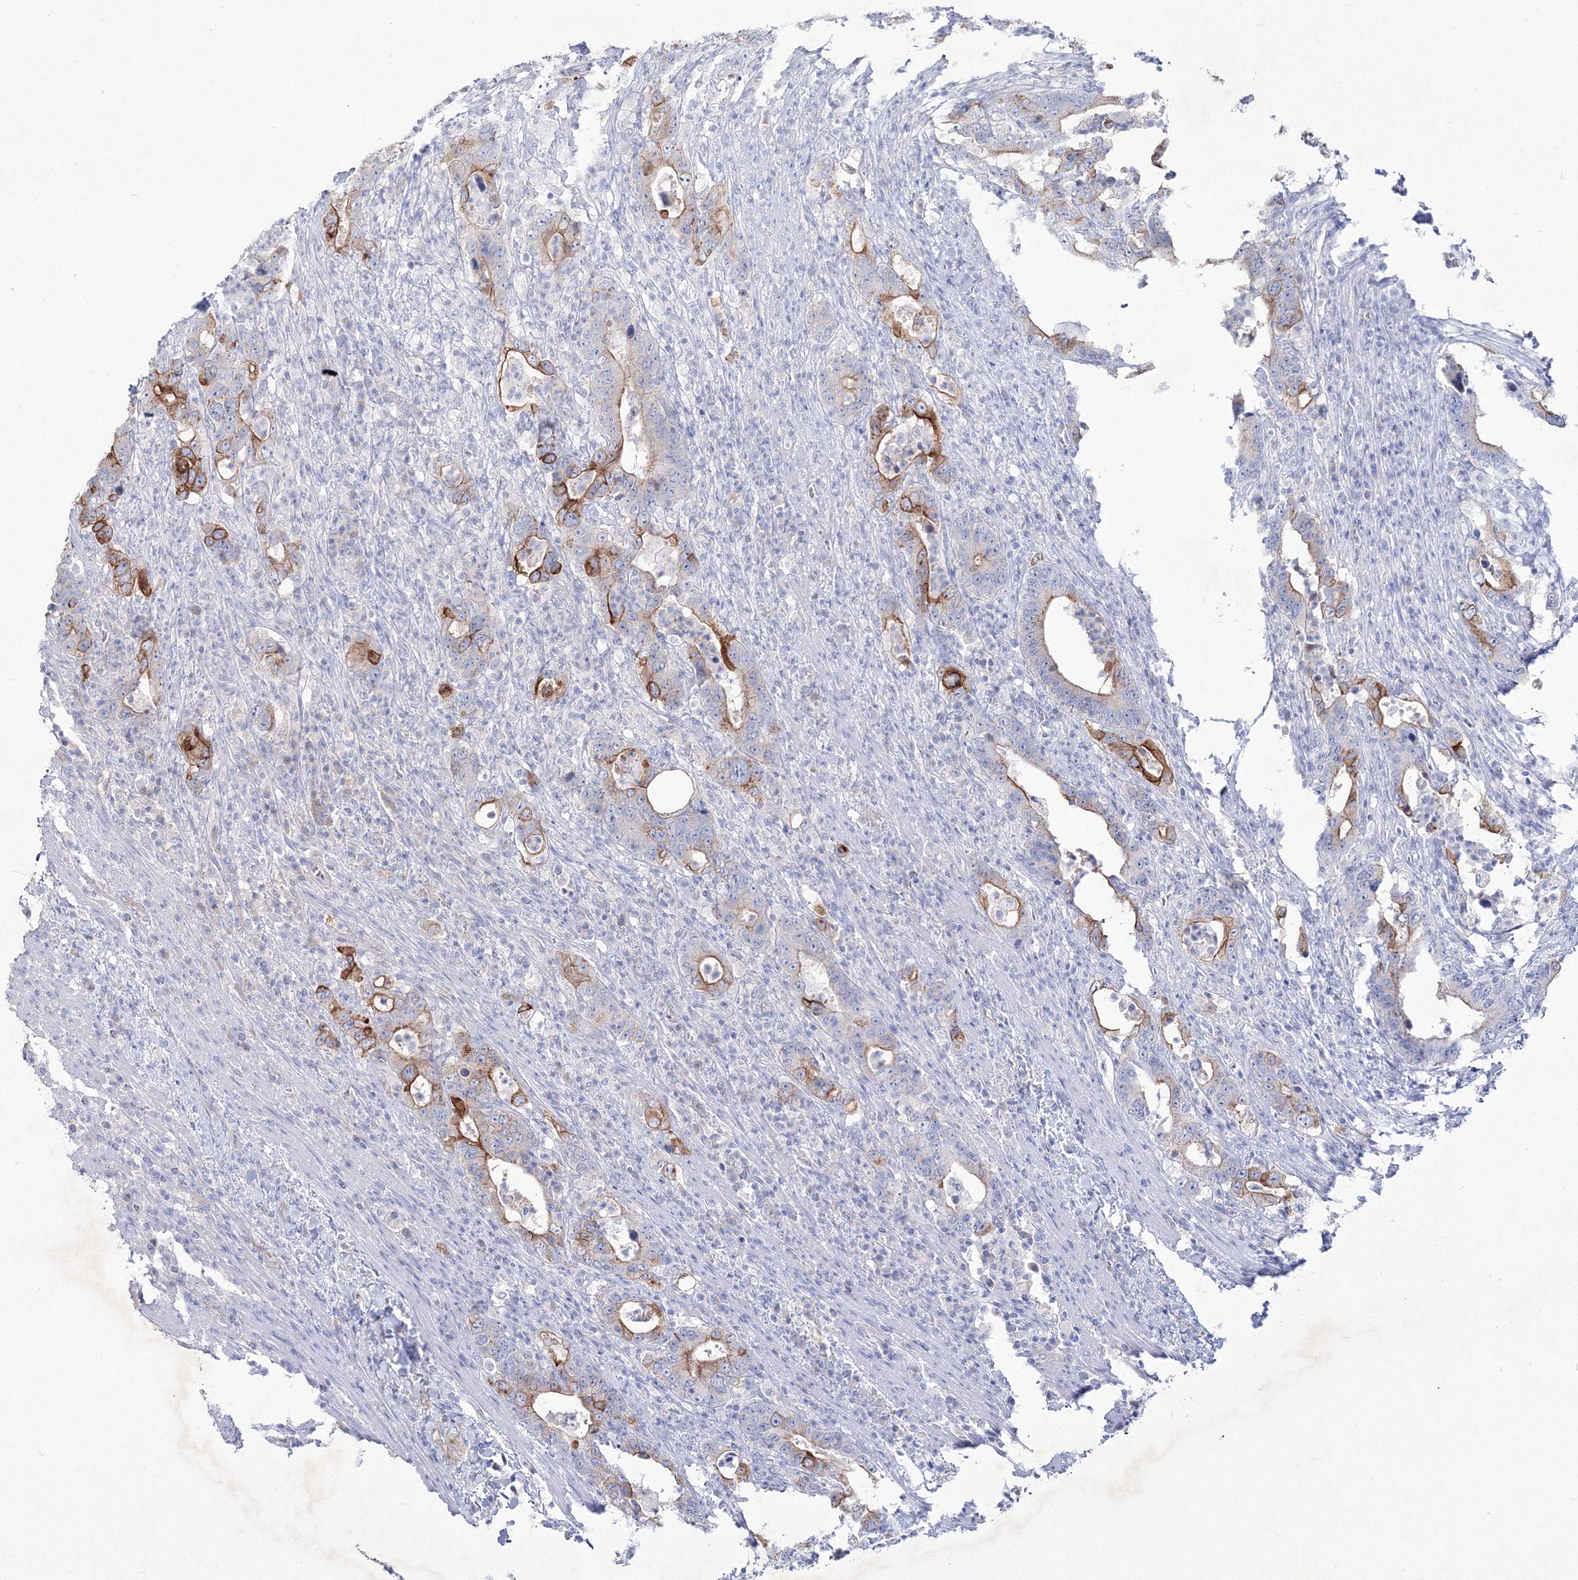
{"staining": {"intensity": "moderate", "quantity": "25%-75%", "location": "cytoplasmic/membranous"}, "tissue": "colorectal cancer", "cell_type": "Tumor cells", "image_type": "cancer", "snomed": [{"axis": "morphology", "description": "Adenocarcinoma, NOS"}, {"axis": "topography", "description": "Colon"}], "caption": "Colorectal cancer (adenocarcinoma) was stained to show a protein in brown. There is medium levels of moderate cytoplasmic/membranous expression in approximately 25%-75% of tumor cells.", "gene": "TMEM139", "patient": {"sex": "female", "age": 75}}